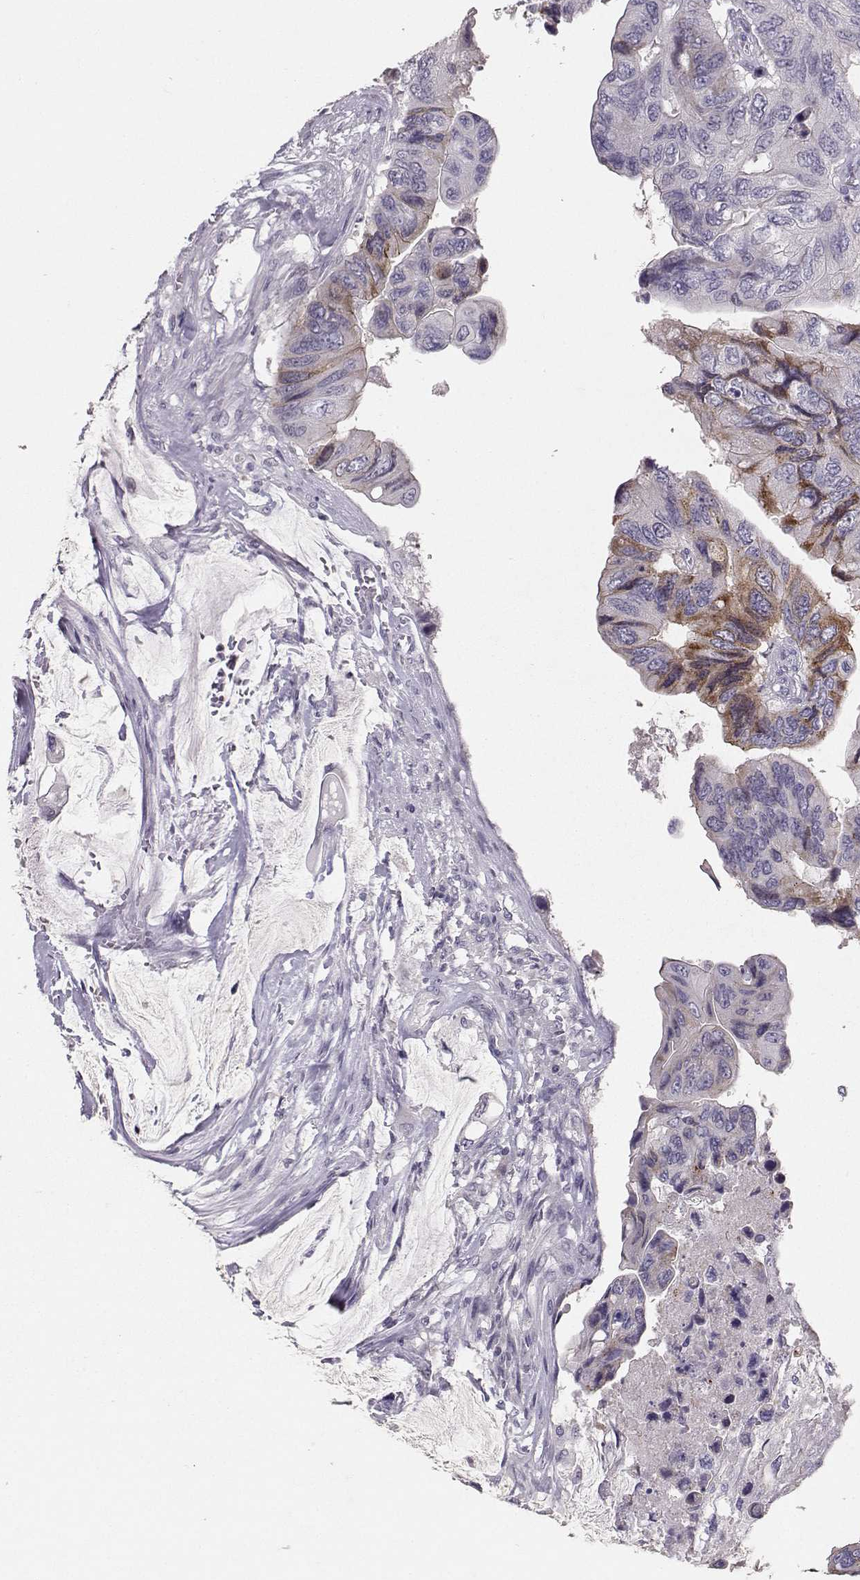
{"staining": {"intensity": "strong", "quantity": "<25%", "location": "cytoplasmic/membranous"}, "tissue": "colorectal cancer", "cell_type": "Tumor cells", "image_type": "cancer", "snomed": [{"axis": "morphology", "description": "Adenocarcinoma, NOS"}, {"axis": "topography", "description": "Rectum"}], "caption": "IHC of colorectal adenocarcinoma shows medium levels of strong cytoplasmic/membranous positivity in about <25% of tumor cells.", "gene": "PKP2", "patient": {"sex": "male", "age": 63}}